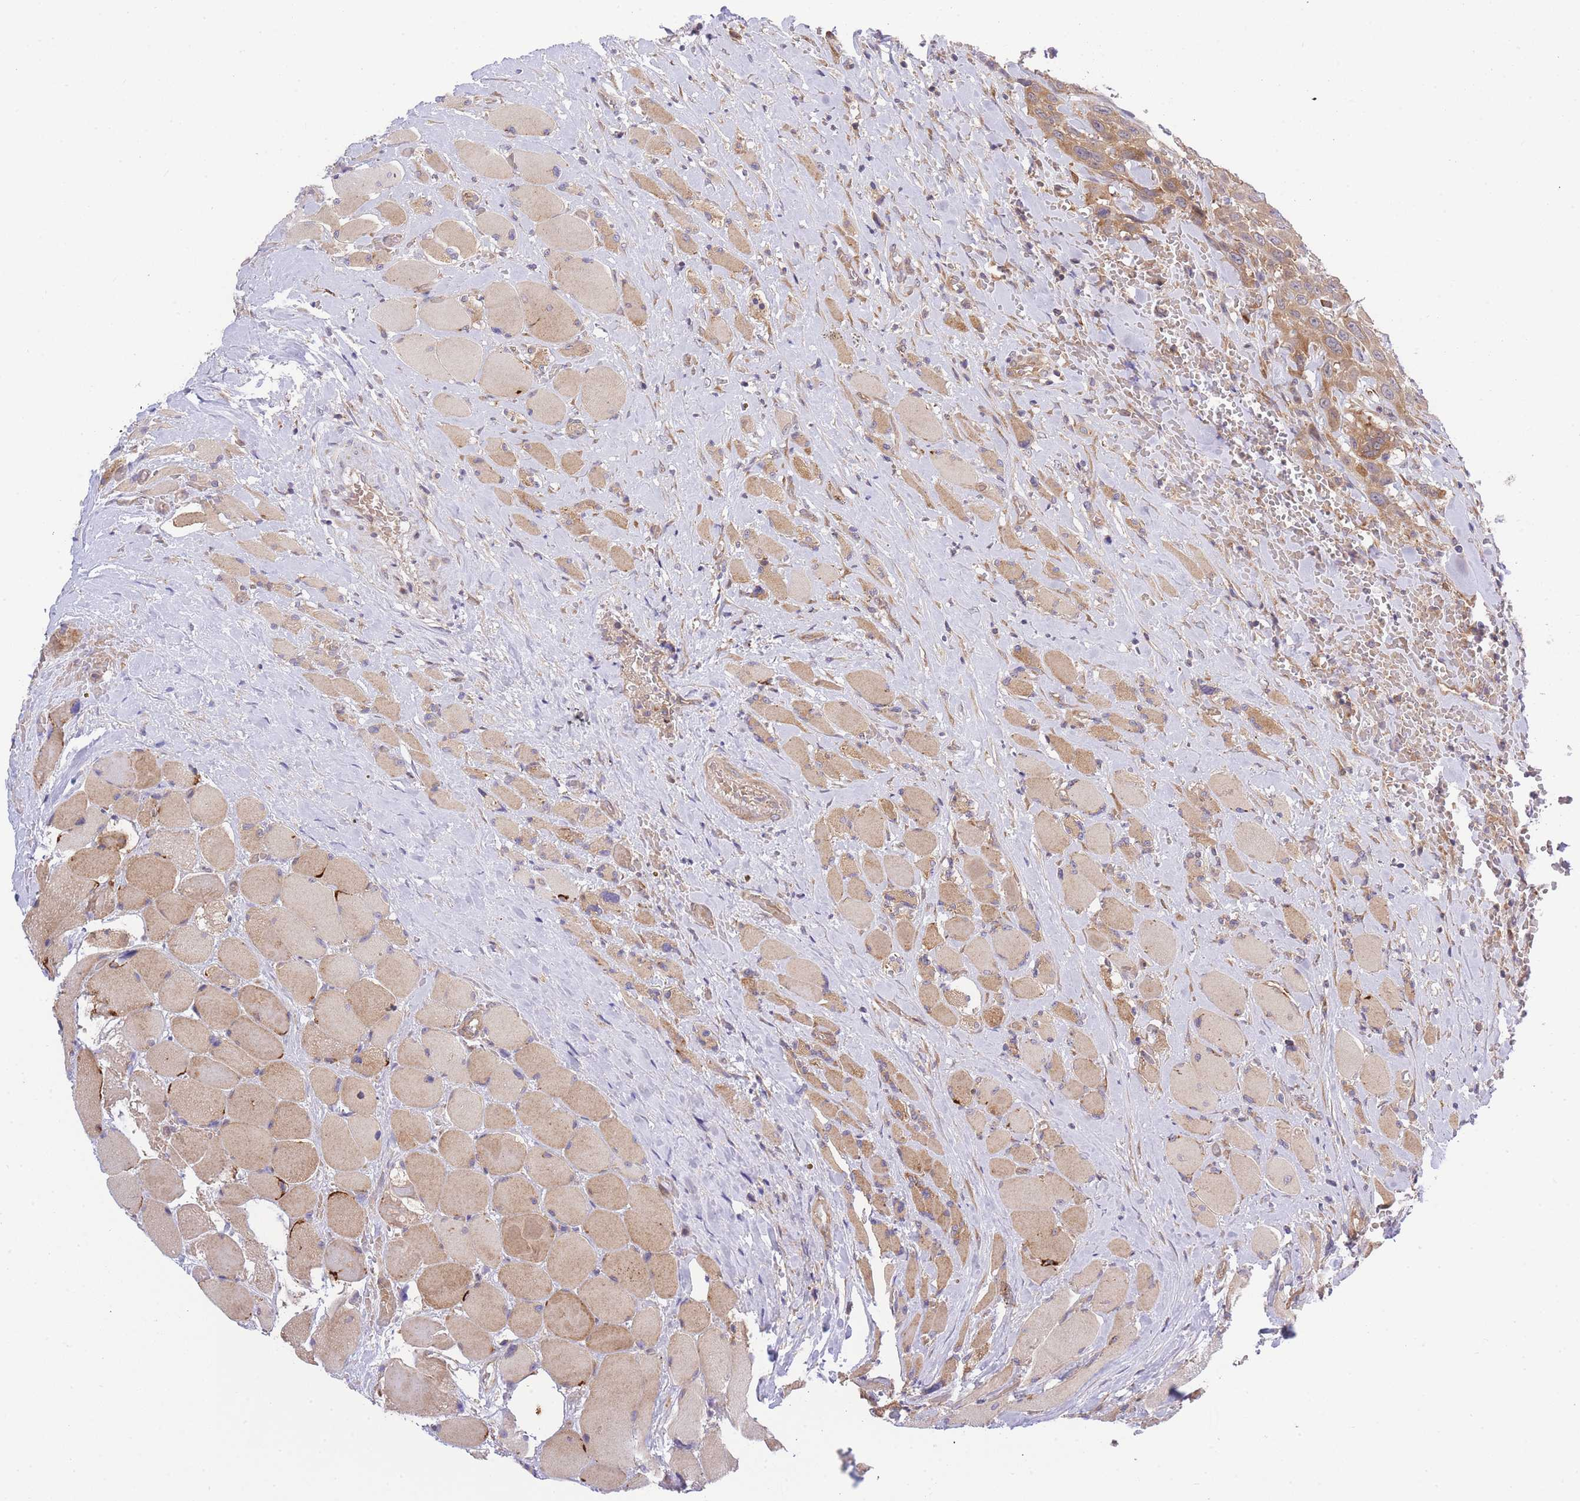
{"staining": {"intensity": "moderate", "quantity": ">75%", "location": "cytoplasmic/membranous"}, "tissue": "head and neck cancer", "cell_type": "Tumor cells", "image_type": "cancer", "snomed": [{"axis": "morphology", "description": "Squamous cell carcinoma, NOS"}, {"axis": "topography", "description": "Head-Neck"}], "caption": "Immunohistochemistry (IHC) (DAB (3,3'-diaminobenzidine)) staining of human head and neck squamous cell carcinoma shows moderate cytoplasmic/membranous protein positivity in approximately >75% of tumor cells. (DAB (3,3'-diaminobenzidine) IHC with brightfield microscopy, high magnification).", "gene": "EIF2B2", "patient": {"sex": "male", "age": 81}}